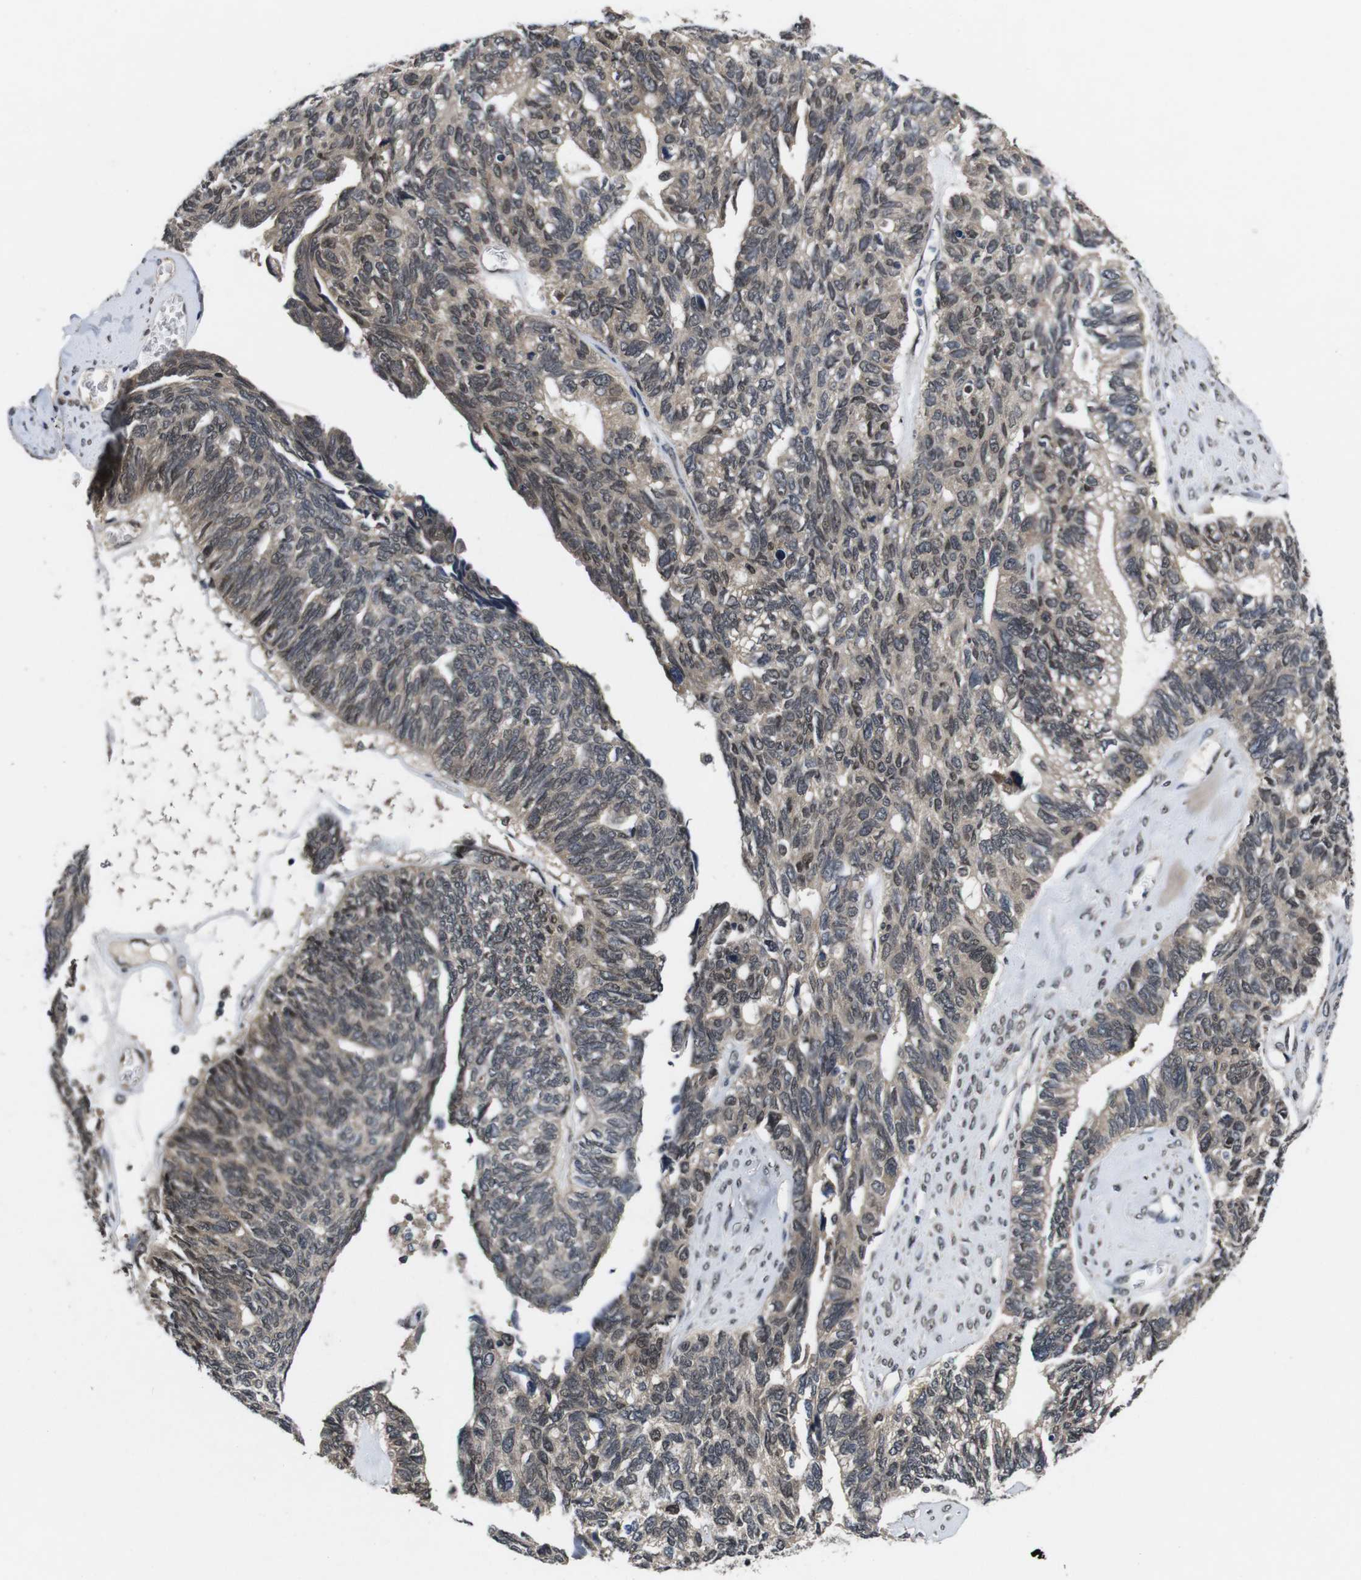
{"staining": {"intensity": "weak", "quantity": ">75%", "location": "cytoplasmic/membranous"}, "tissue": "ovarian cancer", "cell_type": "Tumor cells", "image_type": "cancer", "snomed": [{"axis": "morphology", "description": "Cystadenocarcinoma, serous, NOS"}, {"axis": "topography", "description": "Ovary"}], "caption": "Protein staining by immunohistochemistry (IHC) shows weak cytoplasmic/membranous staining in about >75% of tumor cells in serous cystadenocarcinoma (ovarian).", "gene": "ZBTB46", "patient": {"sex": "female", "age": 79}}